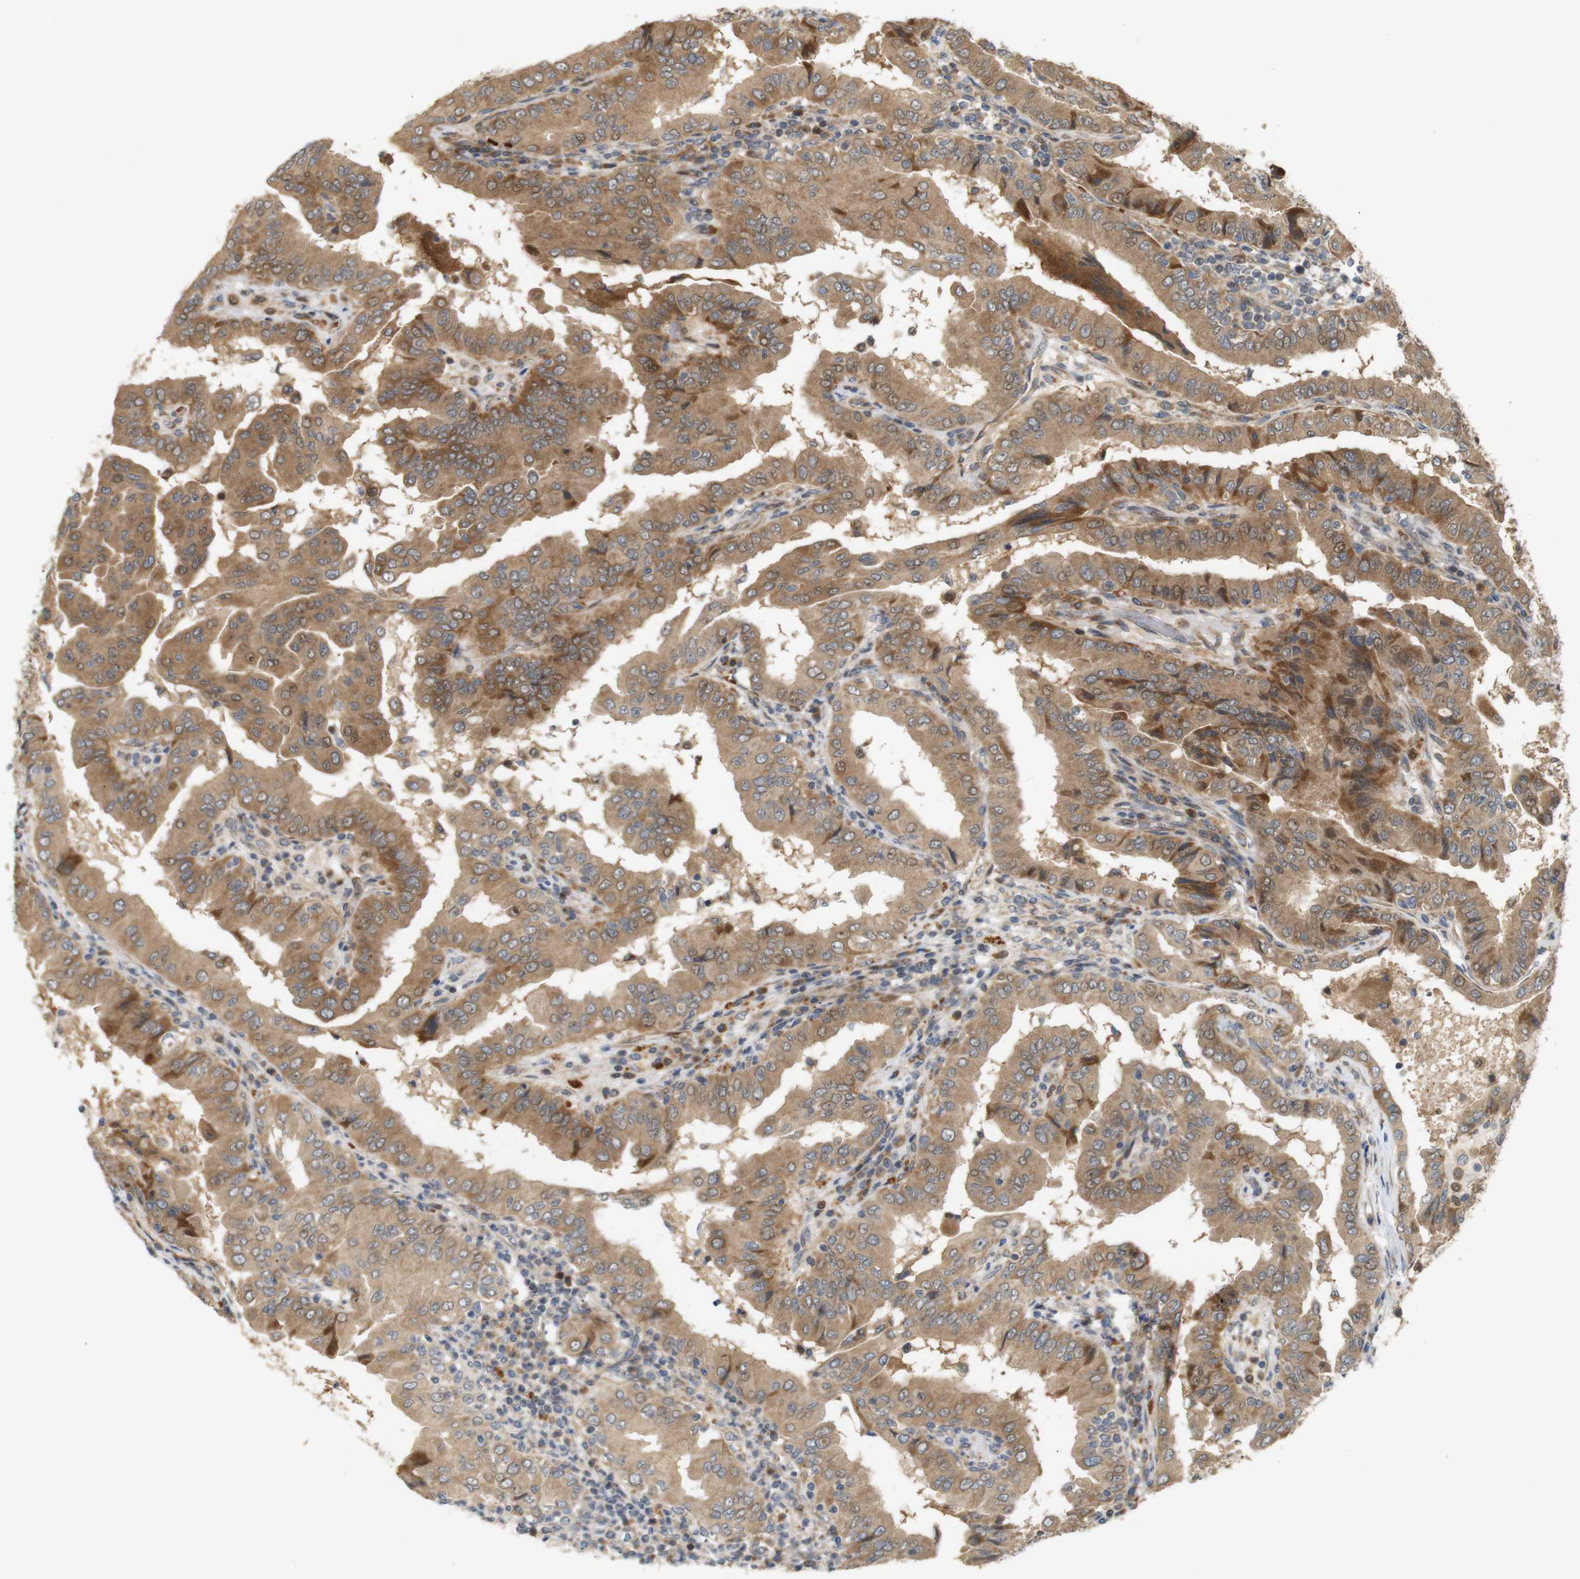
{"staining": {"intensity": "moderate", "quantity": ">75%", "location": "cytoplasmic/membranous"}, "tissue": "thyroid cancer", "cell_type": "Tumor cells", "image_type": "cancer", "snomed": [{"axis": "morphology", "description": "Papillary adenocarcinoma, NOS"}, {"axis": "topography", "description": "Thyroid gland"}], "caption": "Brown immunohistochemical staining in human papillary adenocarcinoma (thyroid) shows moderate cytoplasmic/membranous staining in about >75% of tumor cells.", "gene": "RPTOR", "patient": {"sex": "male", "age": 33}}